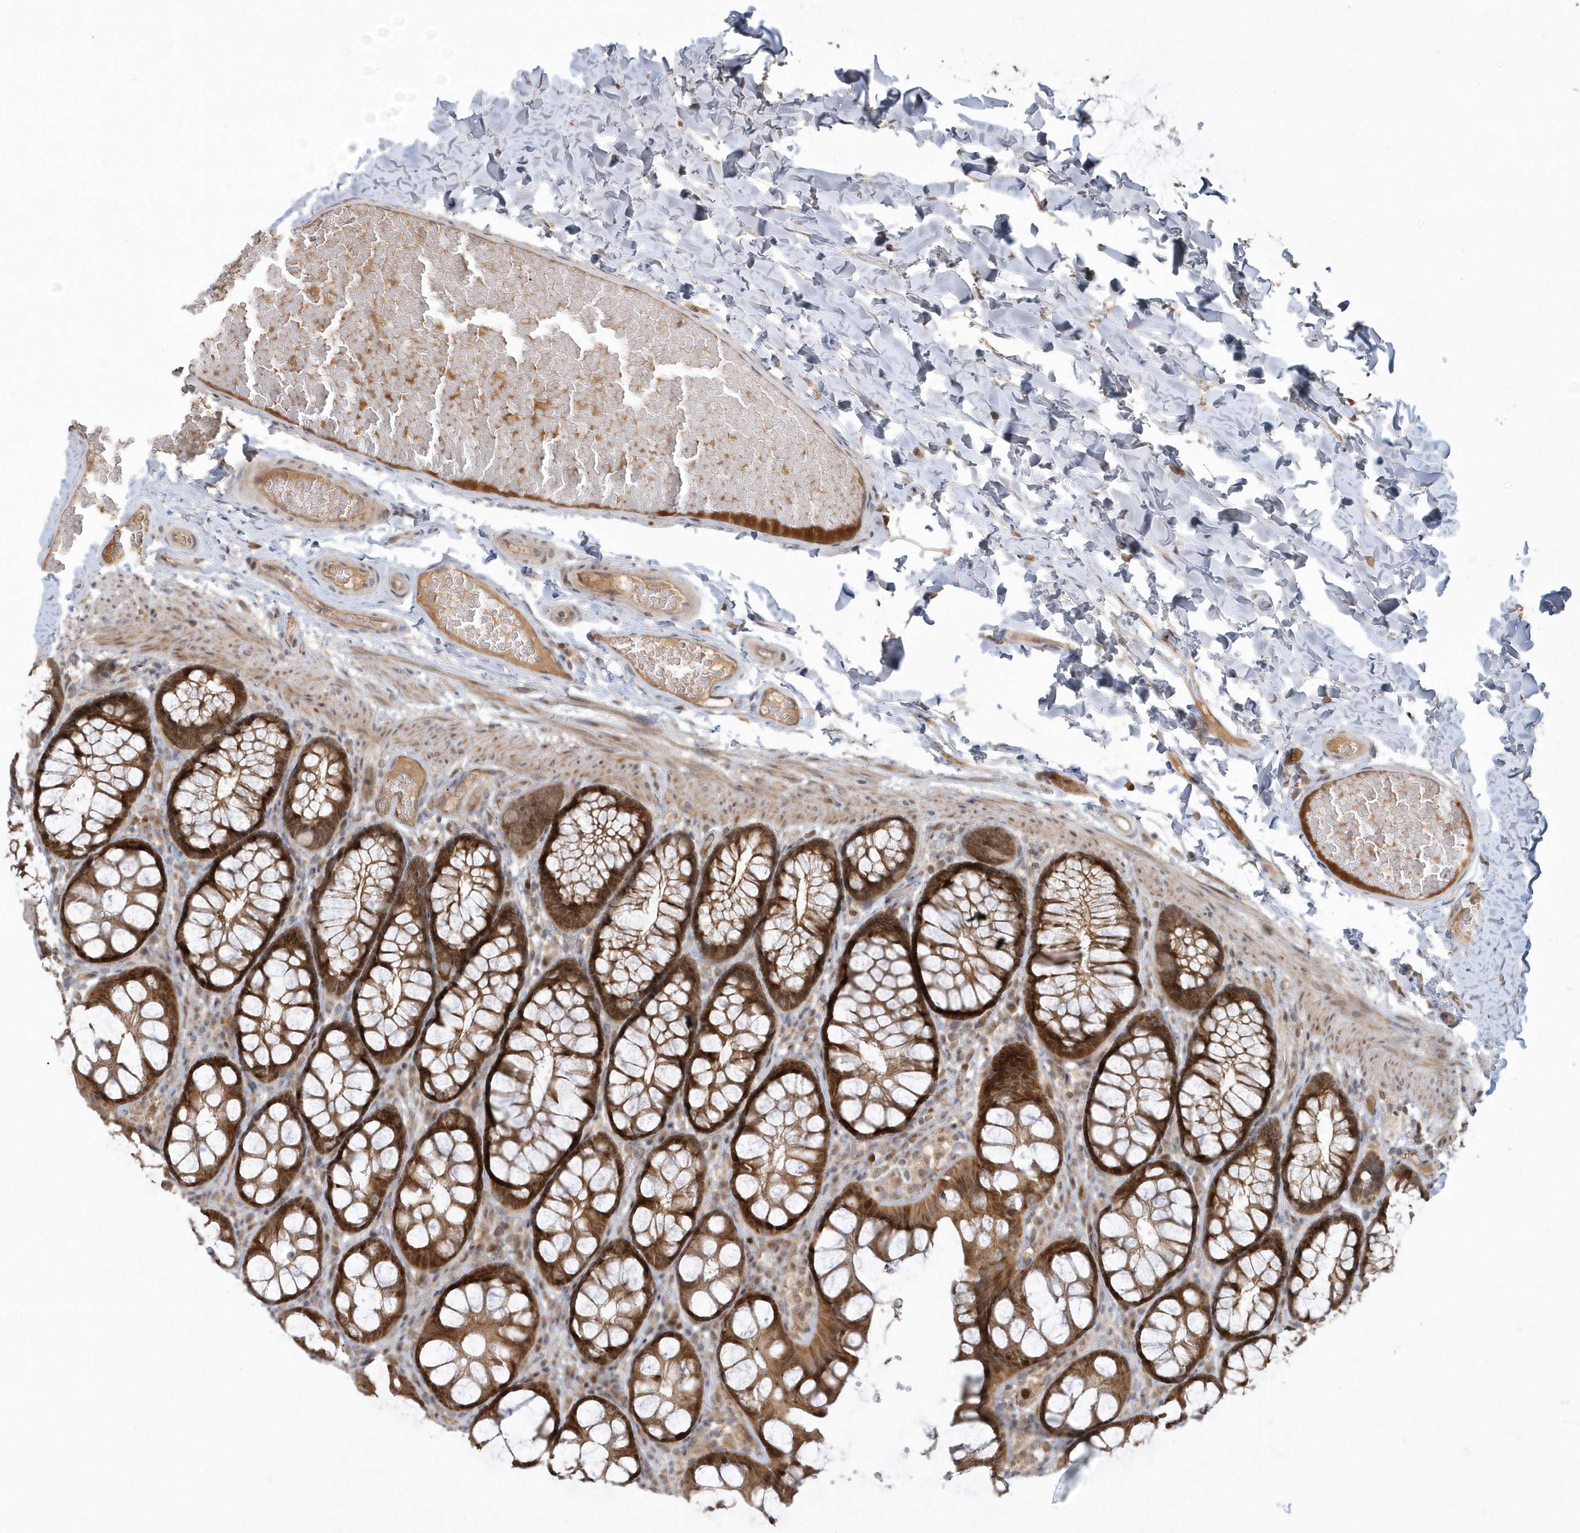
{"staining": {"intensity": "moderate", "quantity": ">75%", "location": "cytoplasmic/membranous"}, "tissue": "colon", "cell_type": "Endothelial cells", "image_type": "normal", "snomed": [{"axis": "morphology", "description": "Normal tissue, NOS"}, {"axis": "topography", "description": "Colon"}], "caption": "Protein expression by IHC shows moderate cytoplasmic/membranous expression in approximately >75% of endothelial cells in benign colon. Immunohistochemistry stains the protein of interest in brown and the nuclei are stained blue.", "gene": "TRAIP", "patient": {"sex": "male", "age": 47}}